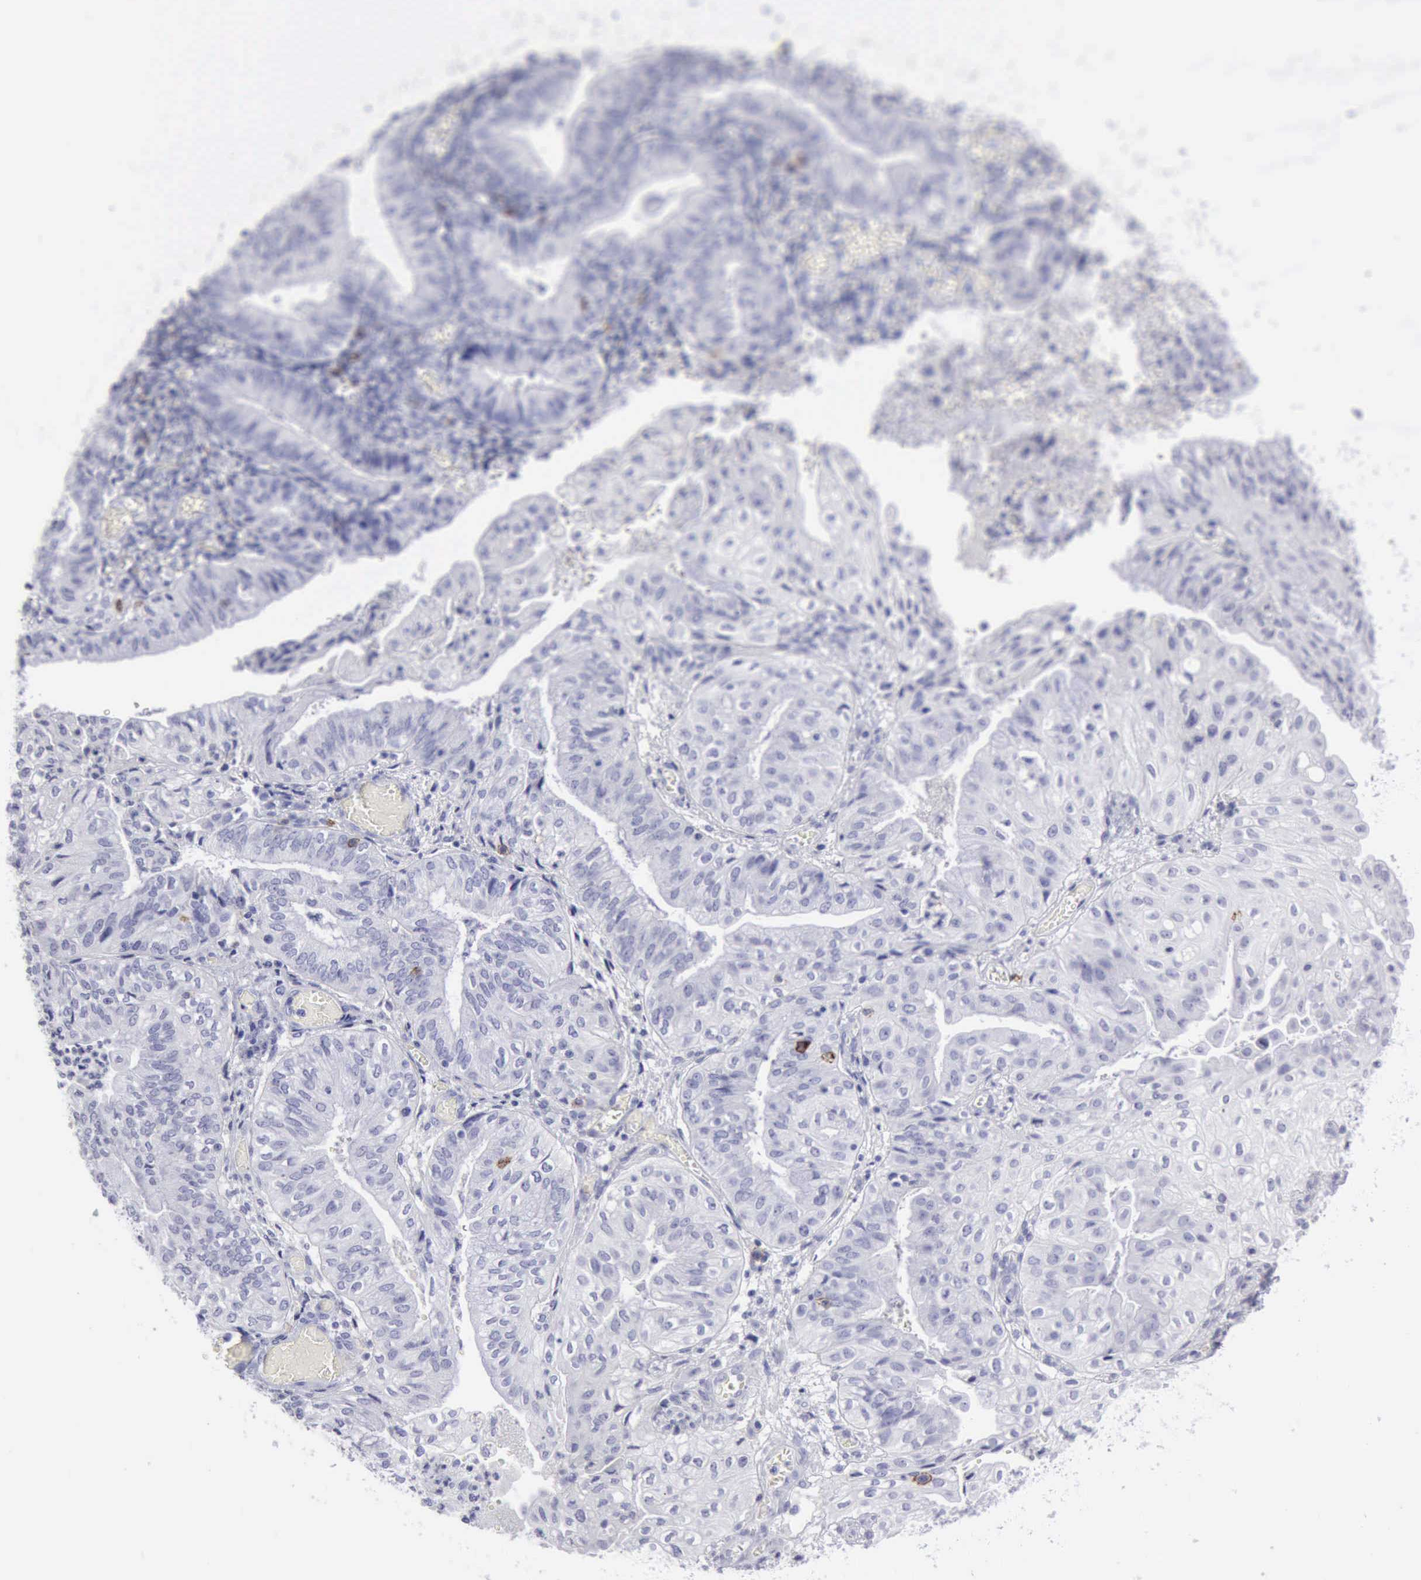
{"staining": {"intensity": "moderate", "quantity": "<25%", "location": "cytoplasmic/membranous,nuclear"}, "tissue": "endometrial cancer", "cell_type": "Tumor cells", "image_type": "cancer", "snomed": [{"axis": "morphology", "description": "Adenocarcinoma, NOS"}, {"axis": "topography", "description": "Endometrium"}], "caption": "Immunohistochemical staining of human endometrial cancer (adenocarcinoma) demonstrates low levels of moderate cytoplasmic/membranous and nuclear protein positivity in about <25% of tumor cells.", "gene": "NCAM1", "patient": {"sex": "female", "age": 55}}